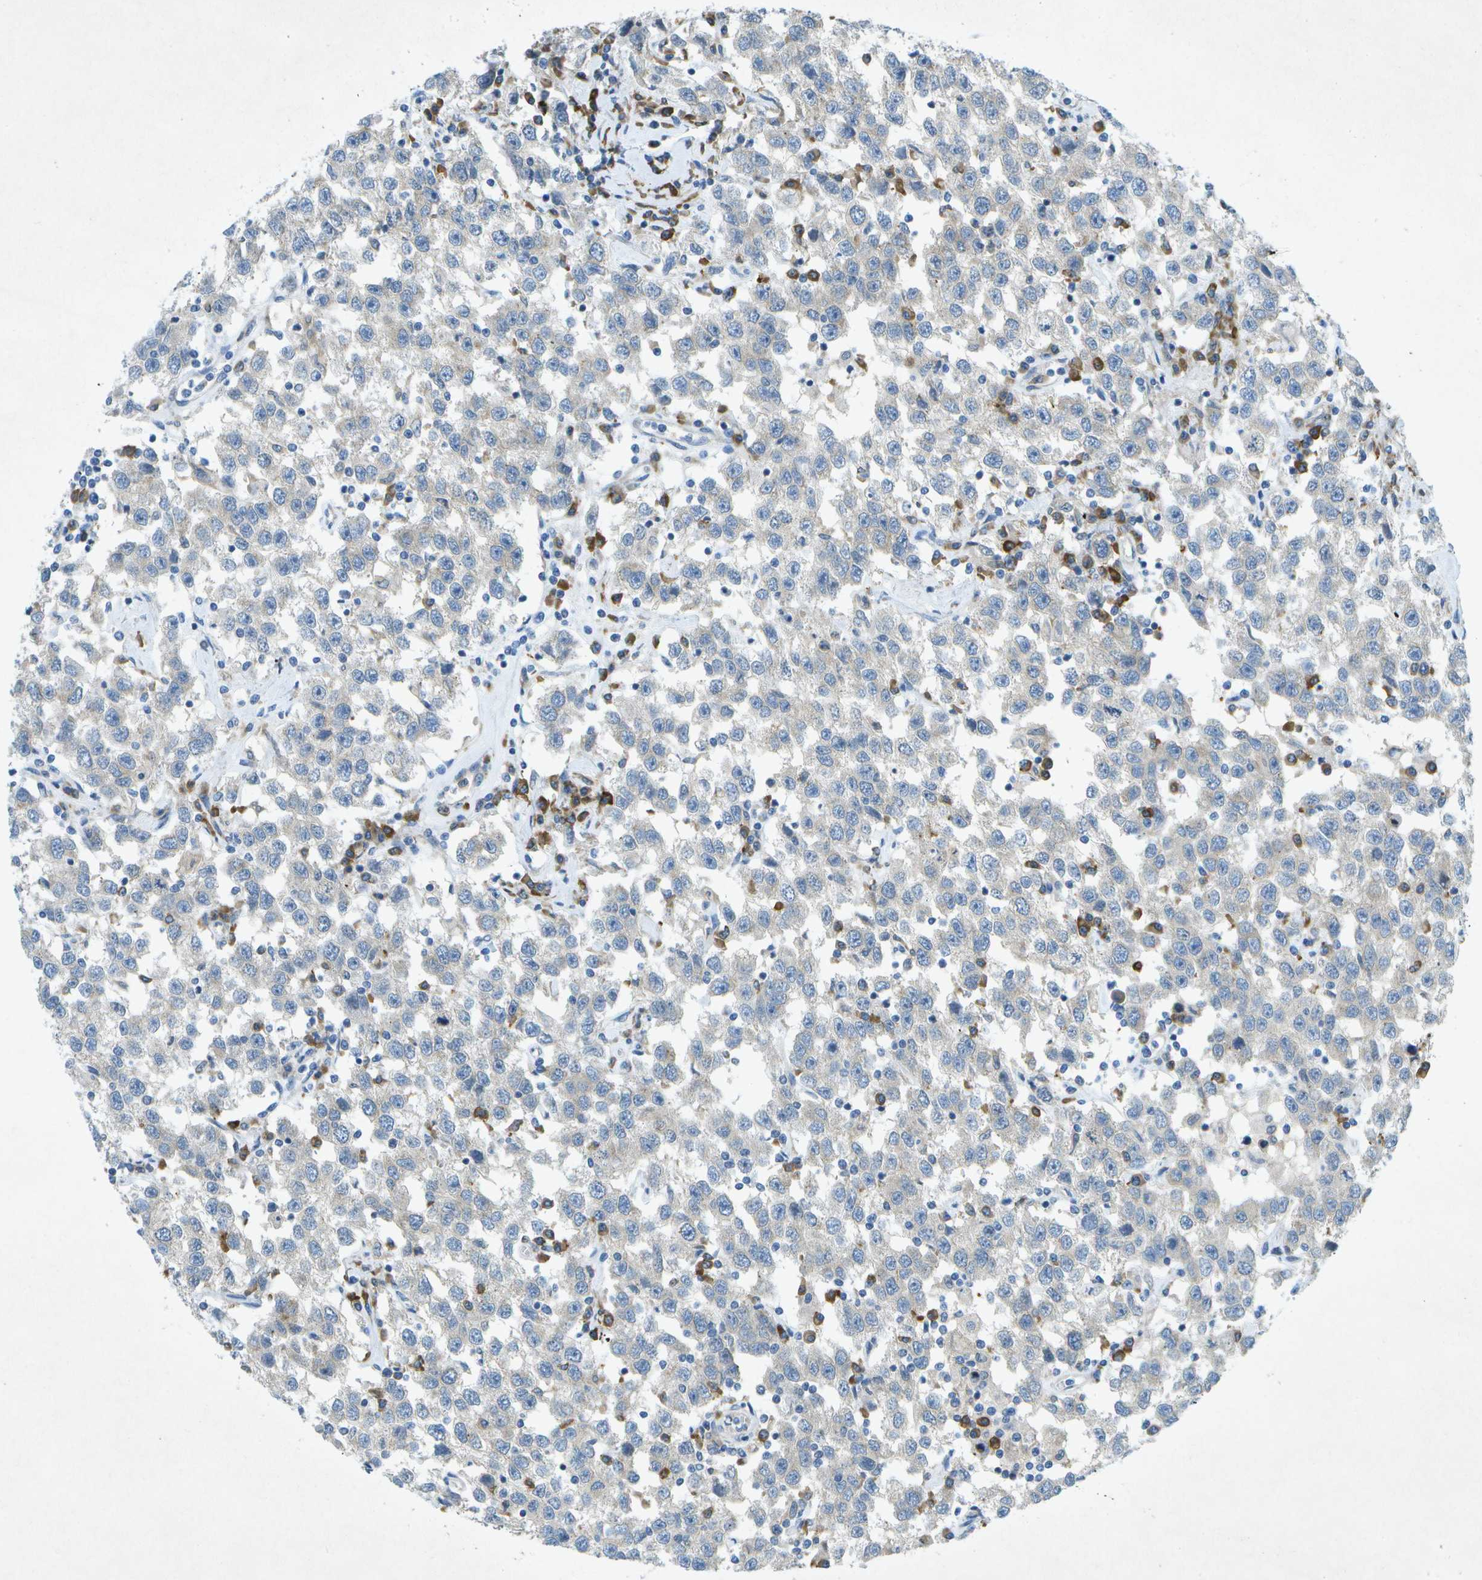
{"staining": {"intensity": "weak", "quantity": "<25%", "location": "cytoplasmic/membranous"}, "tissue": "testis cancer", "cell_type": "Tumor cells", "image_type": "cancer", "snomed": [{"axis": "morphology", "description": "Seminoma, NOS"}, {"axis": "topography", "description": "Testis"}], "caption": "Immunohistochemistry image of neoplastic tissue: human testis seminoma stained with DAB exhibits no significant protein positivity in tumor cells.", "gene": "WNK2", "patient": {"sex": "male", "age": 41}}